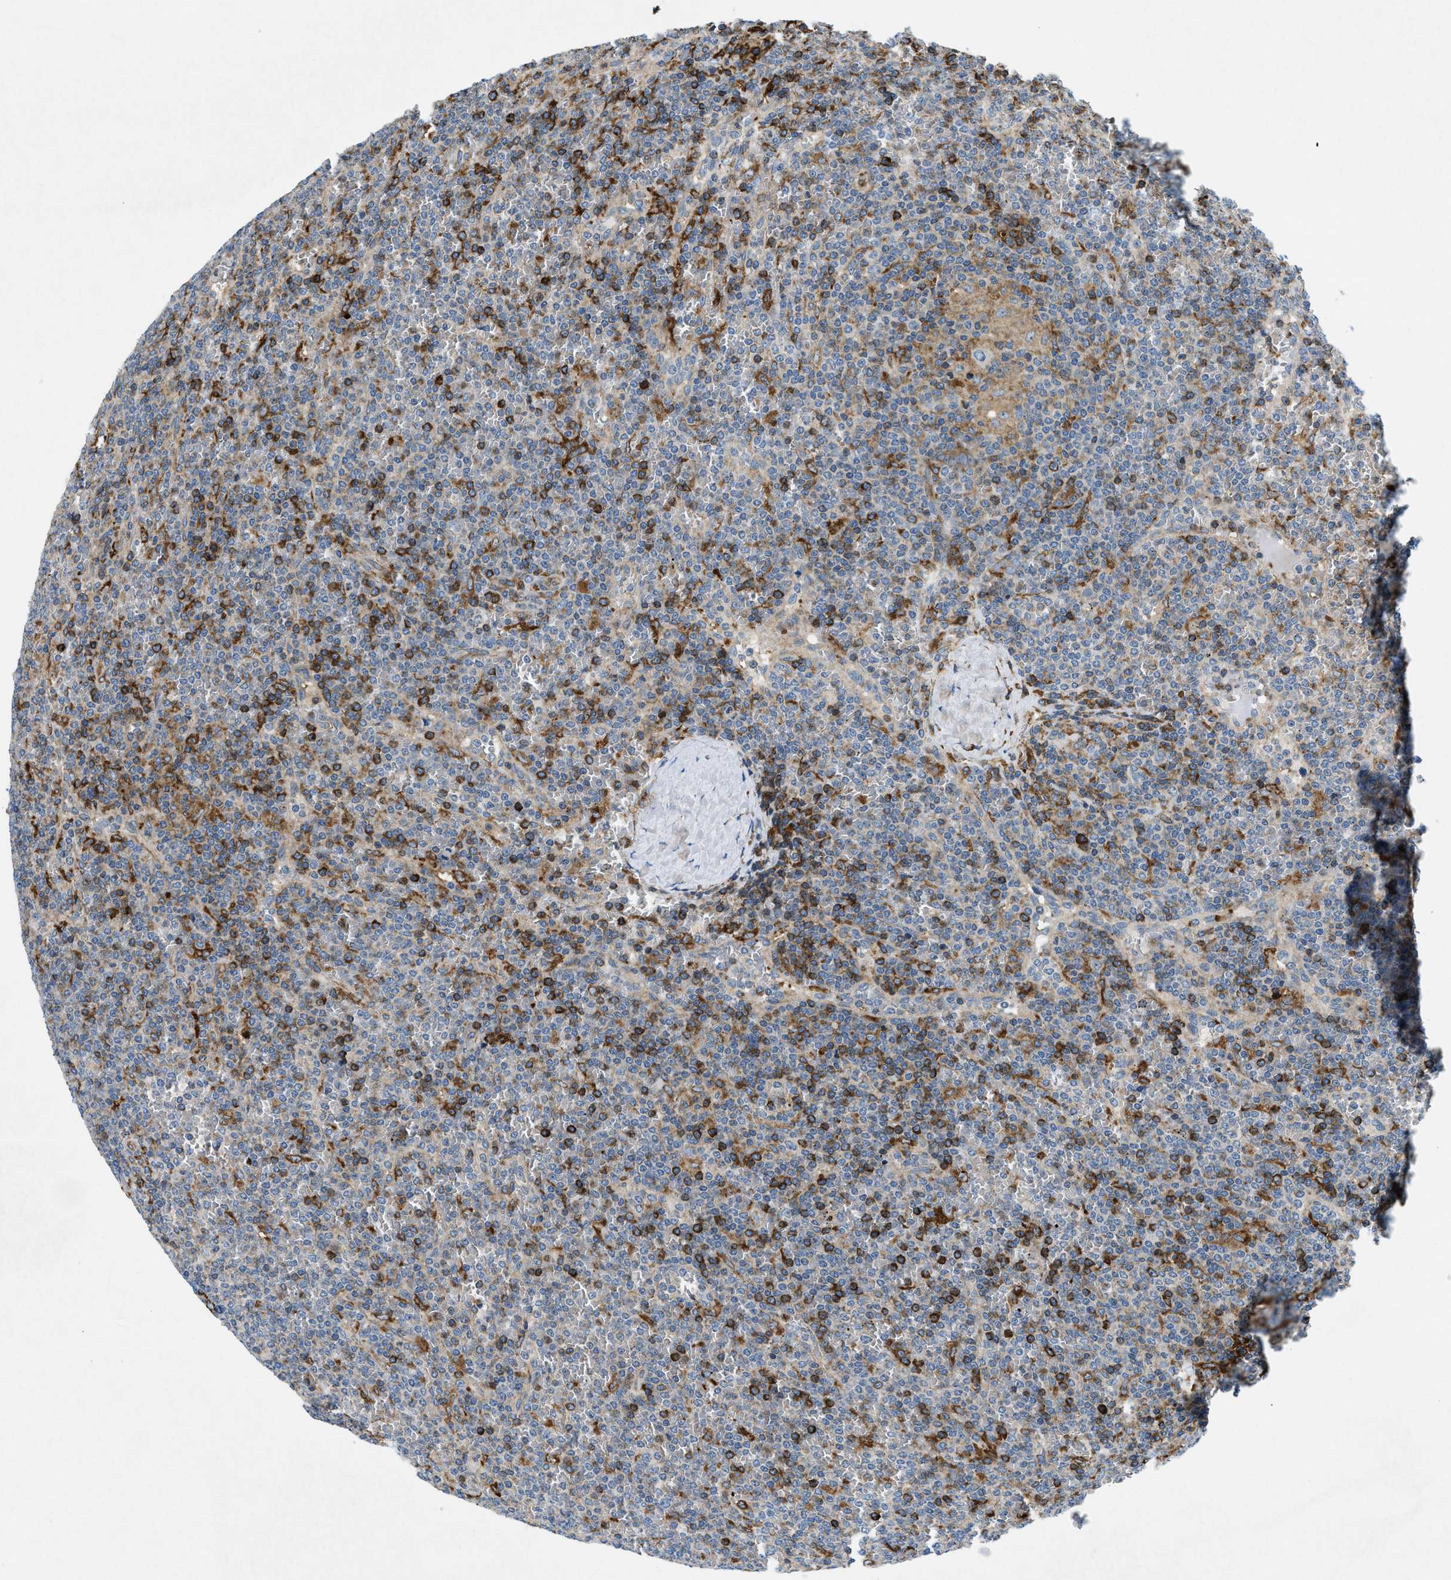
{"staining": {"intensity": "strong", "quantity": "<25%", "location": "cytoplasmic/membranous"}, "tissue": "lymphoma", "cell_type": "Tumor cells", "image_type": "cancer", "snomed": [{"axis": "morphology", "description": "Malignant lymphoma, non-Hodgkin's type, Low grade"}, {"axis": "topography", "description": "Spleen"}], "caption": "Immunohistochemistry photomicrograph of lymphoma stained for a protein (brown), which reveals medium levels of strong cytoplasmic/membranous positivity in approximately <25% of tumor cells.", "gene": "CSPG4", "patient": {"sex": "female", "age": 19}}